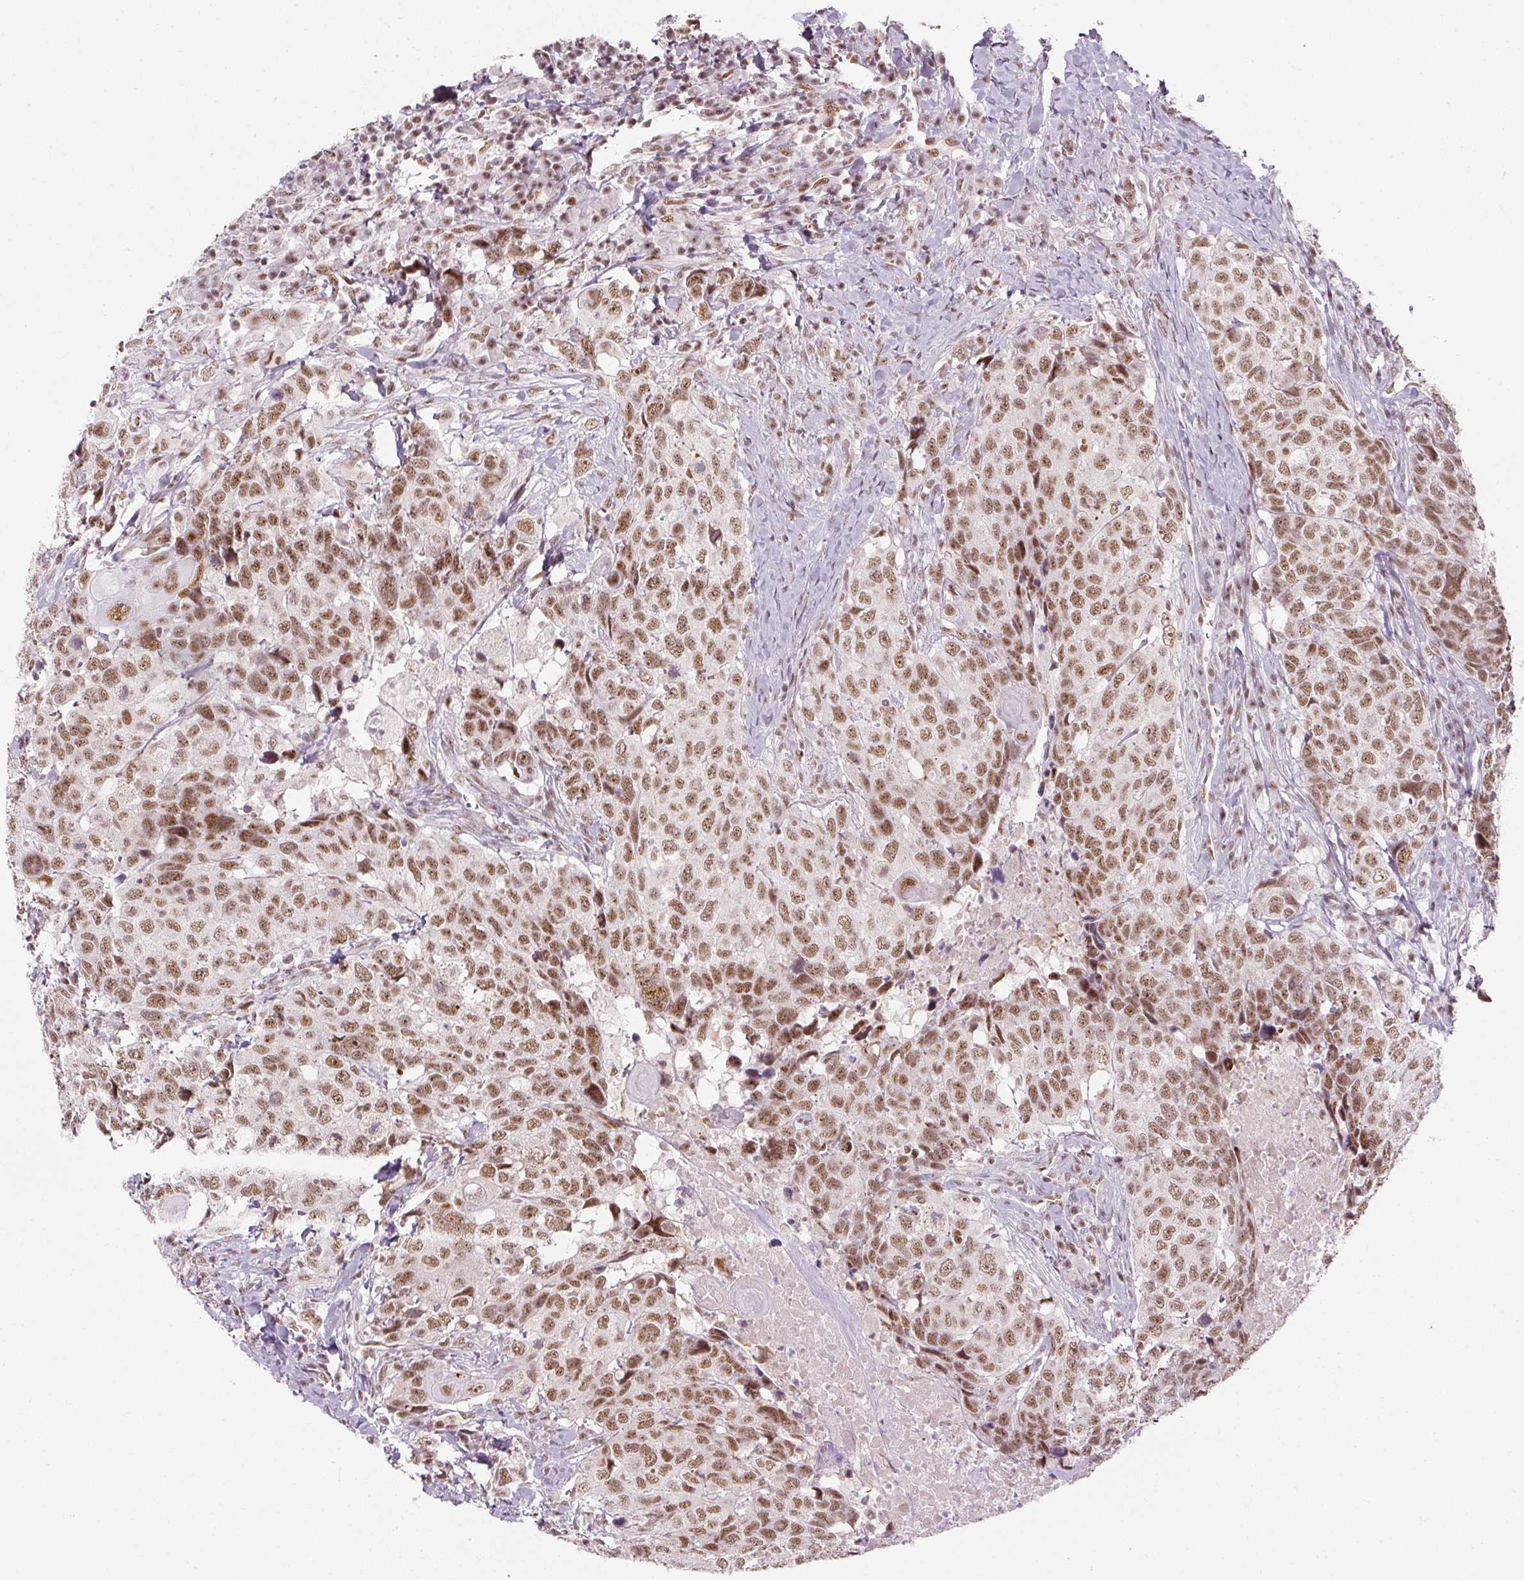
{"staining": {"intensity": "moderate", "quantity": ">75%", "location": "nuclear"}, "tissue": "head and neck cancer", "cell_type": "Tumor cells", "image_type": "cancer", "snomed": [{"axis": "morphology", "description": "Normal tissue, NOS"}, {"axis": "morphology", "description": "Squamous cell carcinoma, NOS"}, {"axis": "topography", "description": "Skeletal muscle"}, {"axis": "topography", "description": "Vascular tissue"}, {"axis": "topography", "description": "Peripheral nerve tissue"}, {"axis": "topography", "description": "Head-Neck"}], "caption": "Tumor cells demonstrate moderate nuclear expression in about >75% of cells in head and neck cancer (squamous cell carcinoma). (brown staining indicates protein expression, while blue staining denotes nuclei).", "gene": "U2AF2", "patient": {"sex": "male", "age": 66}}